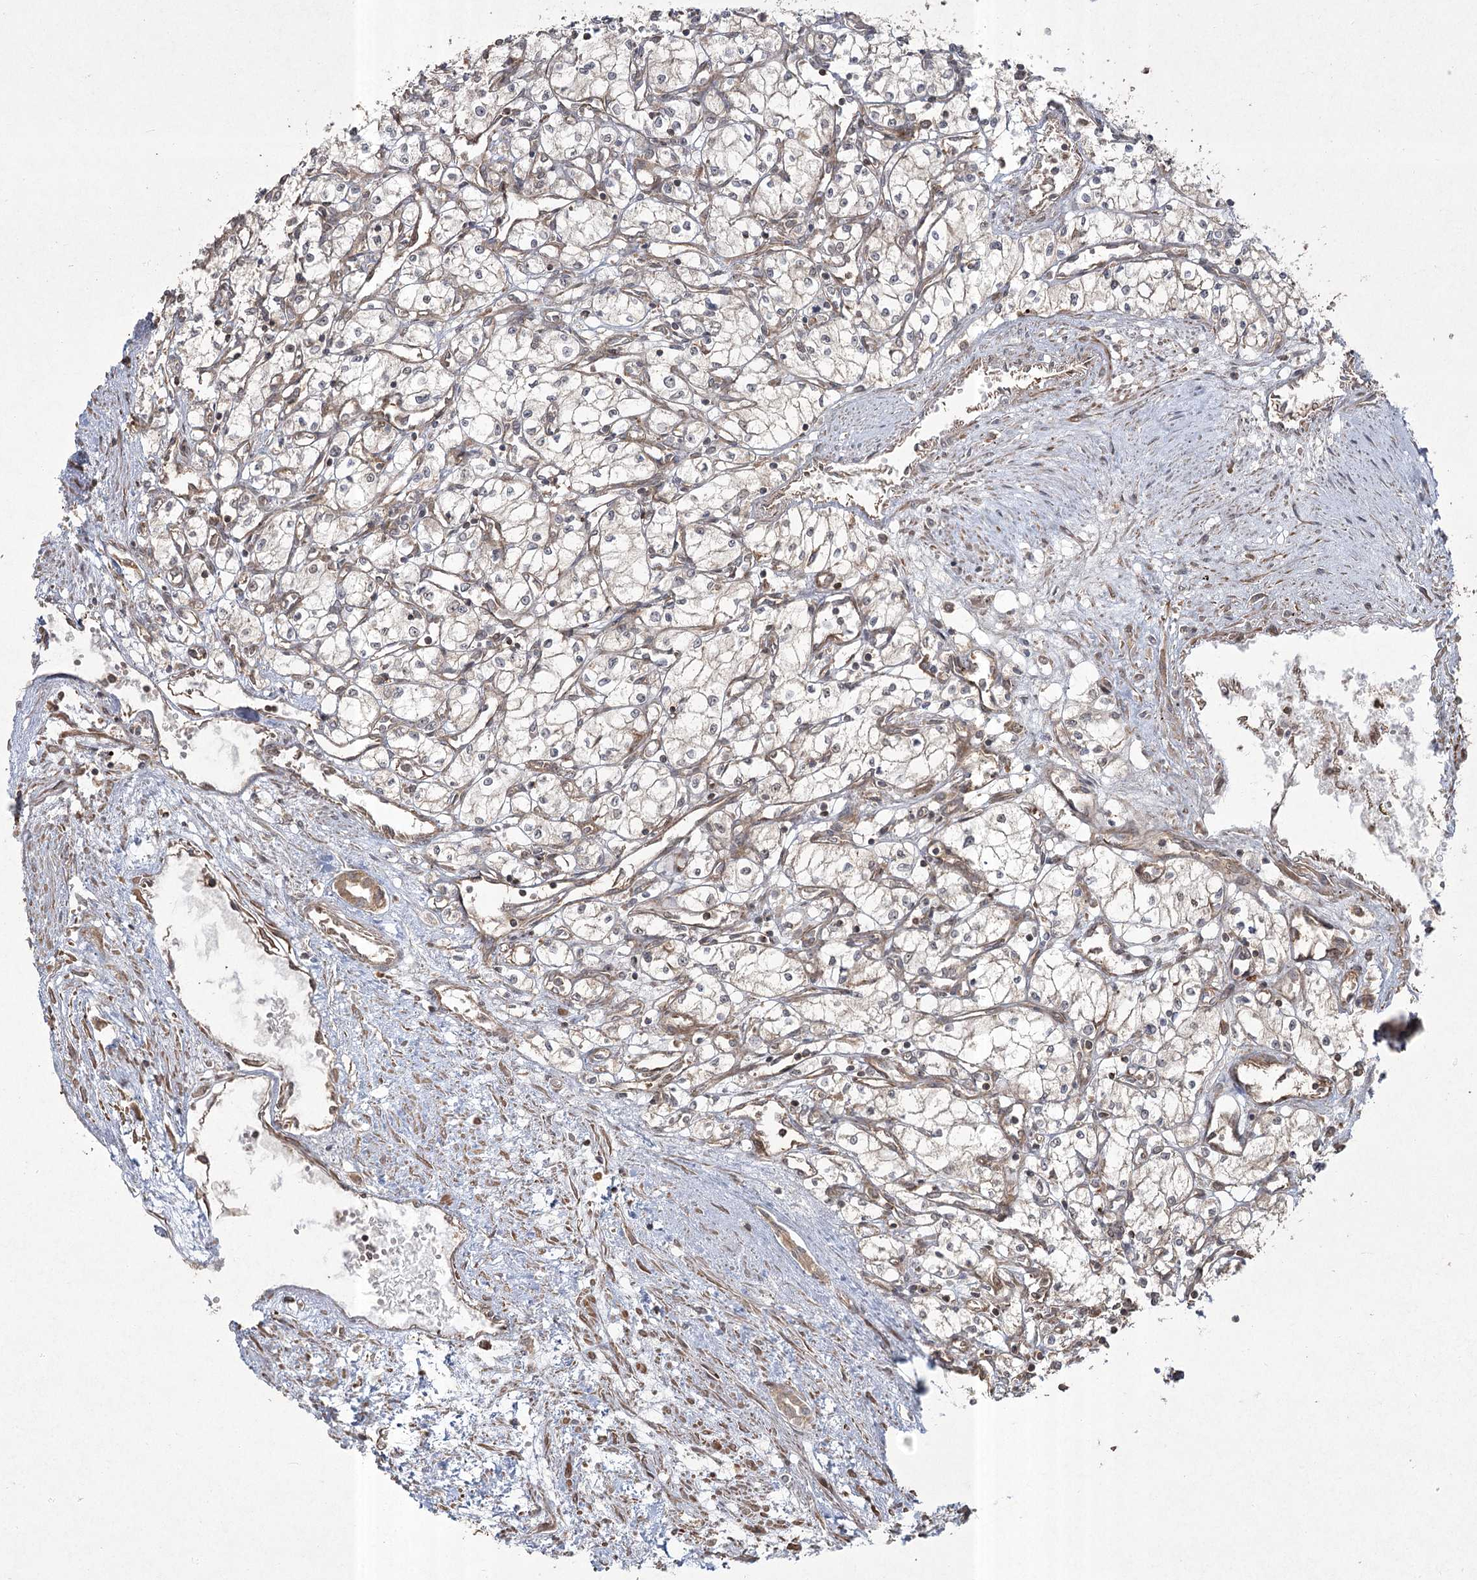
{"staining": {"intensity": "negative", "quantity": "none", "location": "none"}, "tissue": "renal cancer", "cell_type": "Tumor cells", "image_type": "cancer", "snomed": [{"axis": "morphology", "description": "Adenocarcinoma, NOS"}, {"axis": "topography", "description": "Kidney"}], "caption": "Immunohistochemistry (IHC) of human renal cancer shows no expression in tumor cells. The staining is performed using DAB (3,3'-diaminobenzidine) brown chromogen with nuclei counter-stained in using hematoxylin.", "gene": "CPLANE1", "patient": {"sex": "male", "age": 59}}